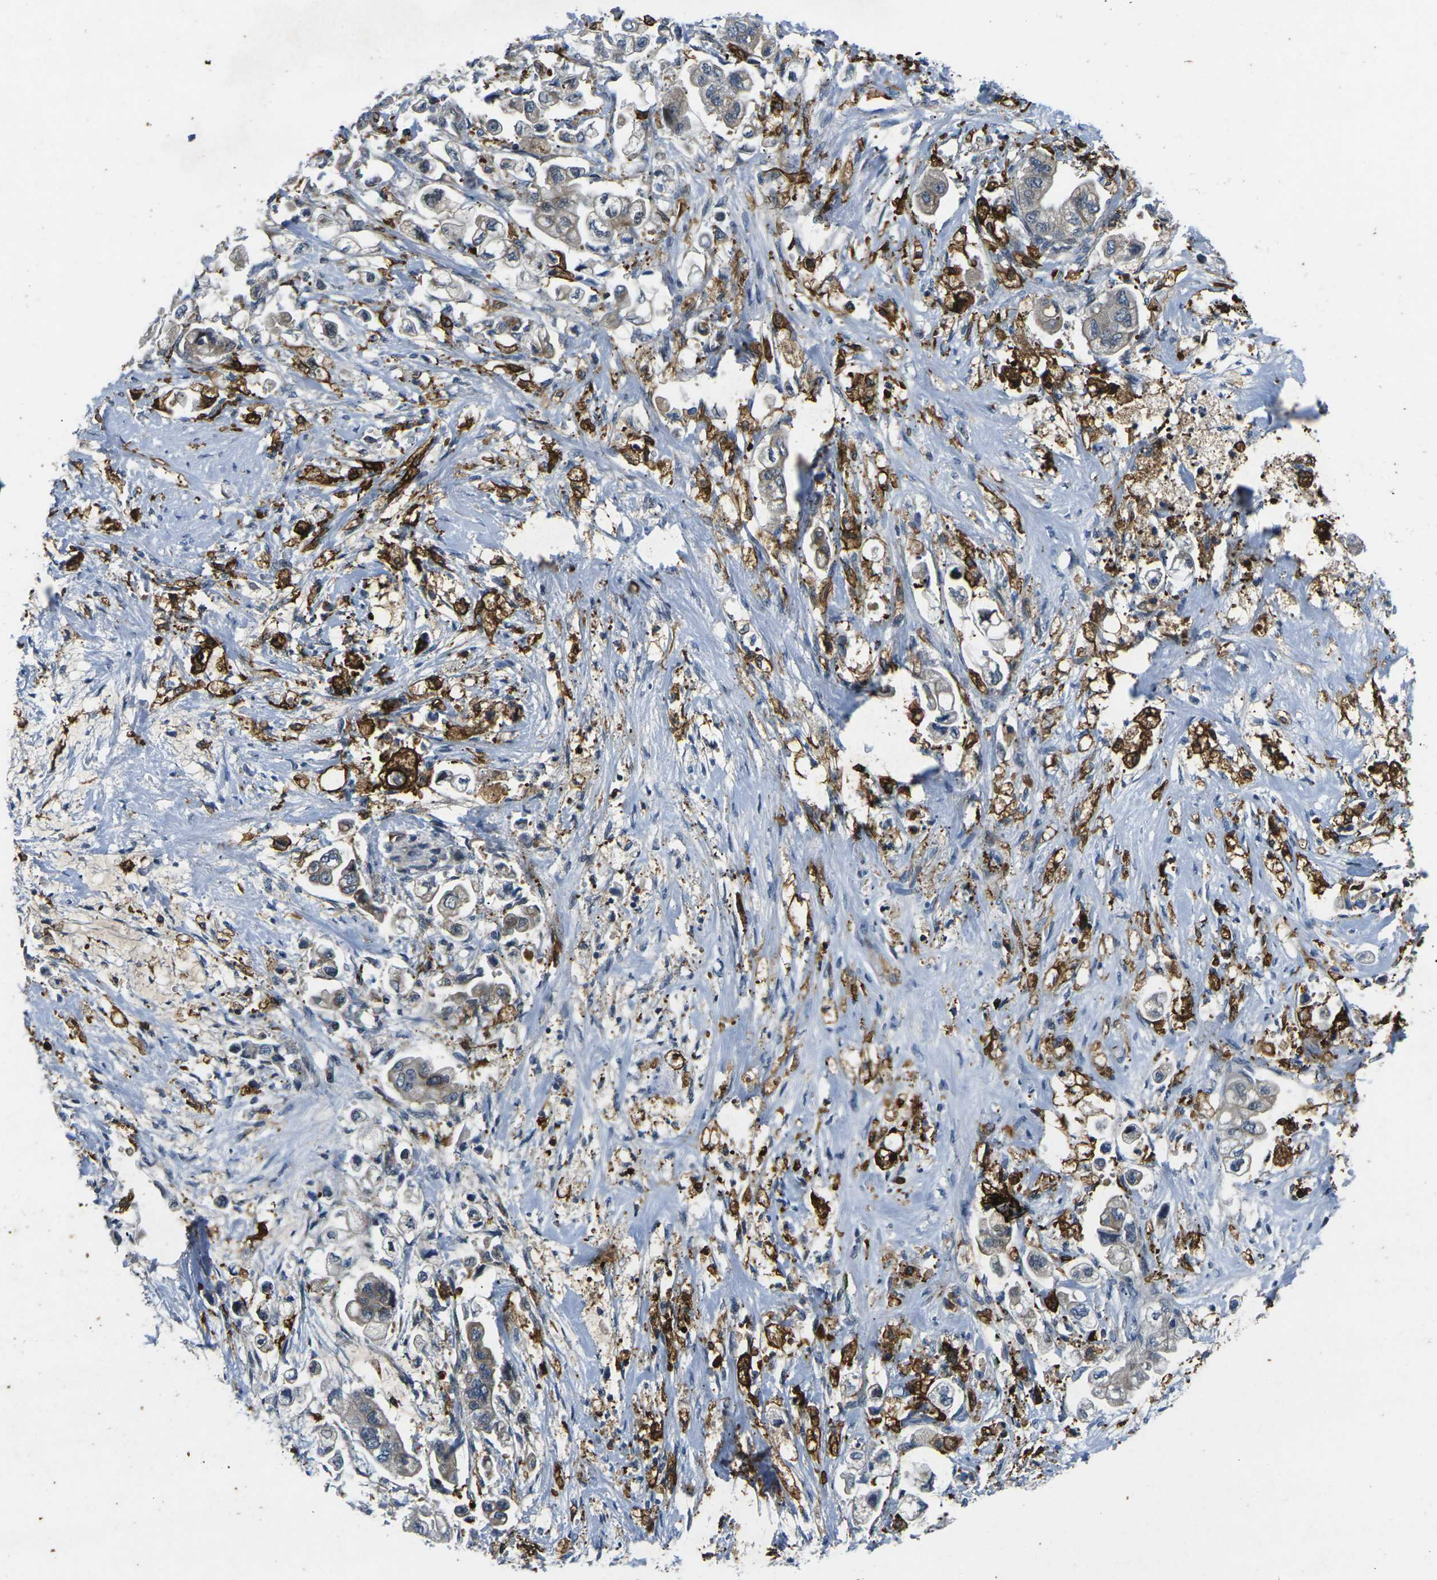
{"staining": {"intensity": "weak", "quantity": "<25%", "location": "cytoplasmic/membranous"}, "tissue": "stomach cancer", "cell_type": "Tumor cells", "image_type": "cancer", "snomed": [{"axis": "morphology", "description": "Adenocarcinoma, NOS"}, {"axis": "topography", "description": "Stomach"}], "caption": "DAB (3,3'-diaminobenzidine) immunohistochemical staining of human stomach cancer displays no significant positivity in tumor cells. (DAB (3,3'-diaminobenzidine) IHC visualized using brightfield microscopy, high magnification).", "gene": "ROBO2", "patient": {"sex": "male", "age": 62}}